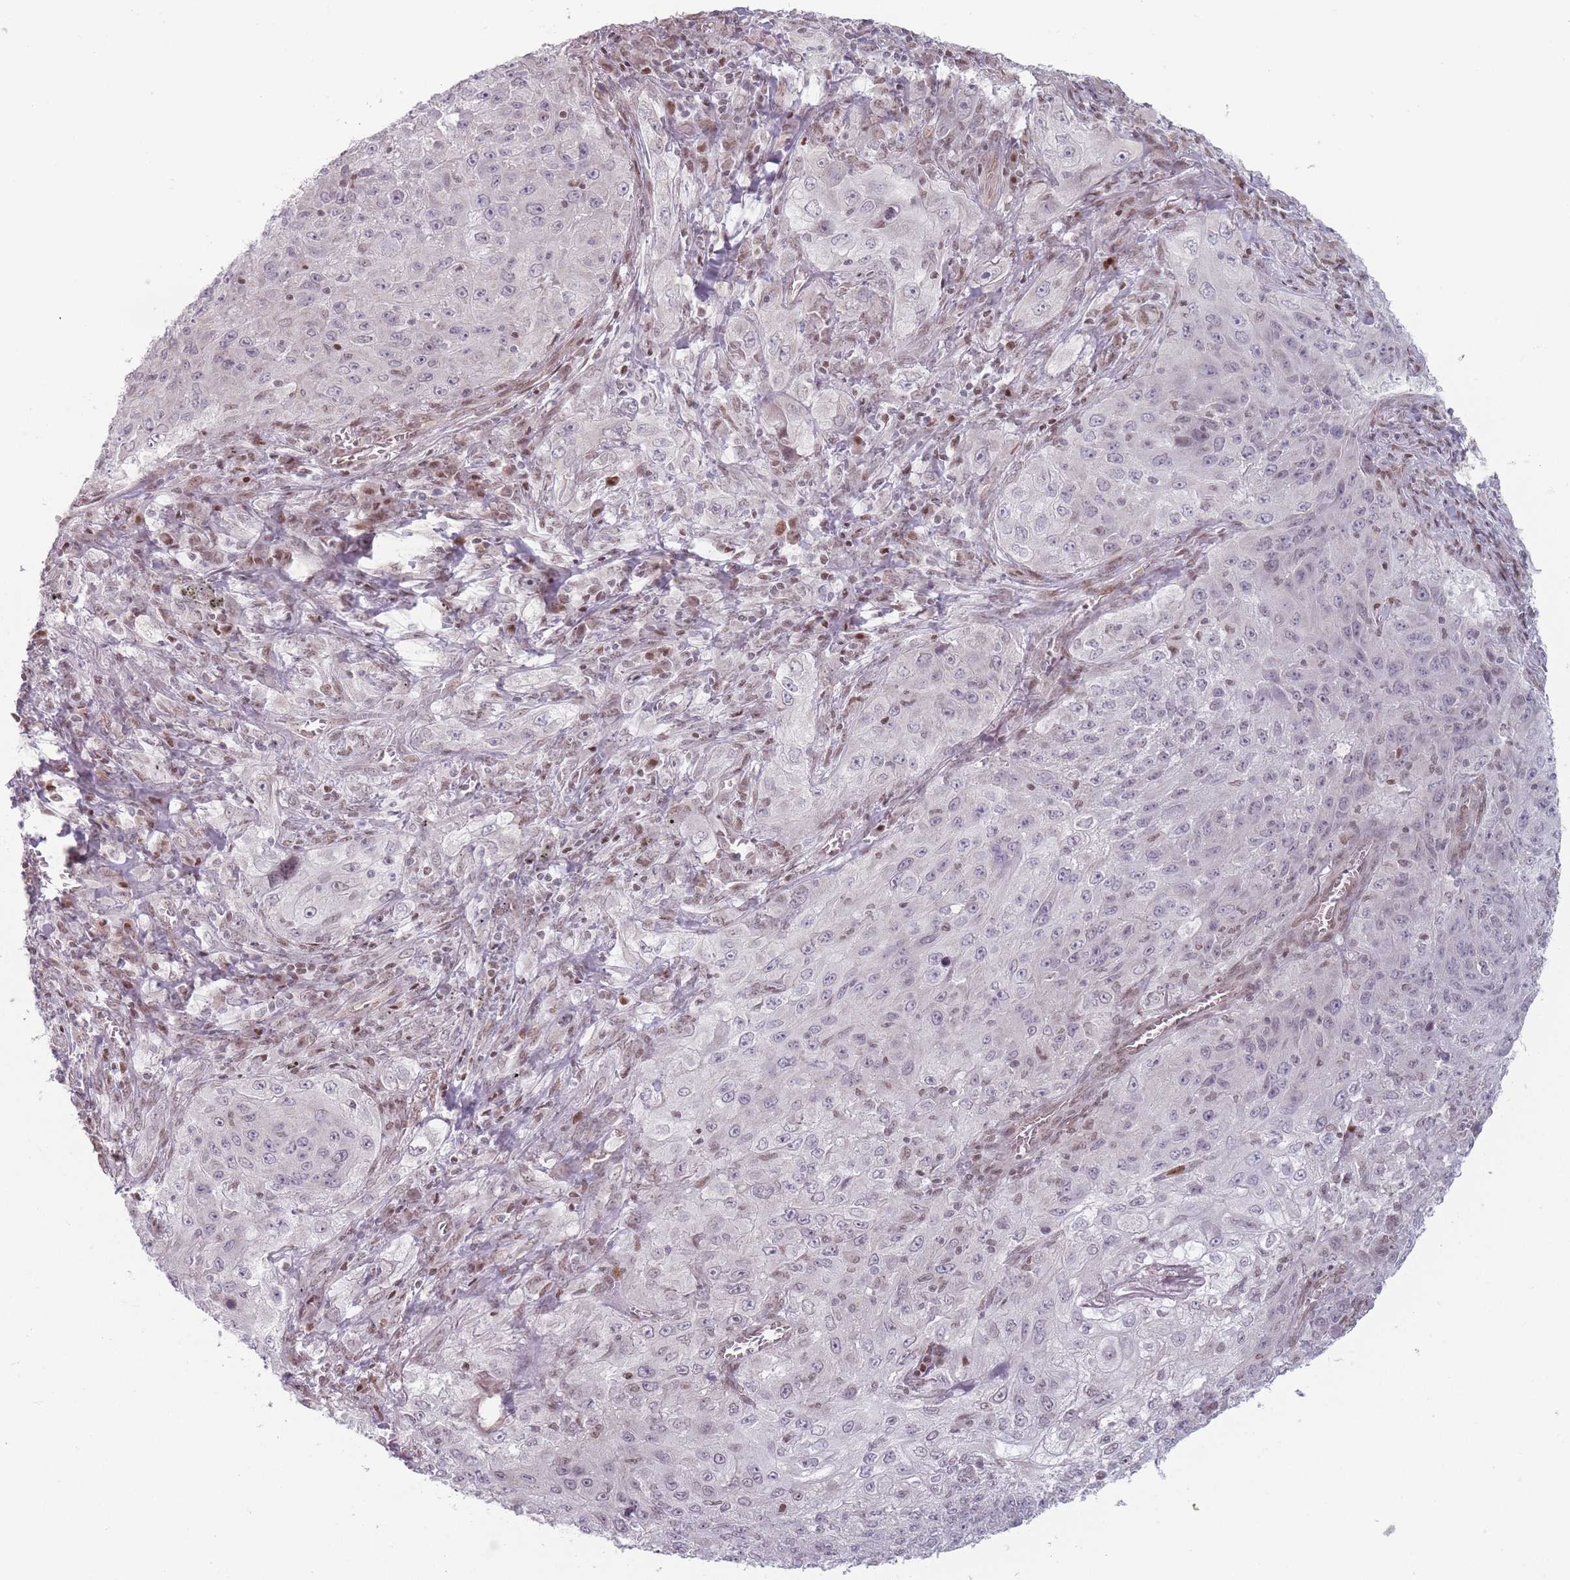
{"staining": {"intensity": "negative", "quantity": "none", "location": "none"}, "tissue": "lung cancer", "cell_type": "Tumor cells", "image_type": "cancer", "snomed": [{"axis": "morphology", "description": "Squamous cell carcinoma, NOS"}, {"axis": "topography", "description": "Lung"}], "caption": "Tumor cells show no significant protein staining in lung squamous cell carcinoma.", "gene": "SH3BGRL2", "patient": {"sex": "female", "age": 69}}